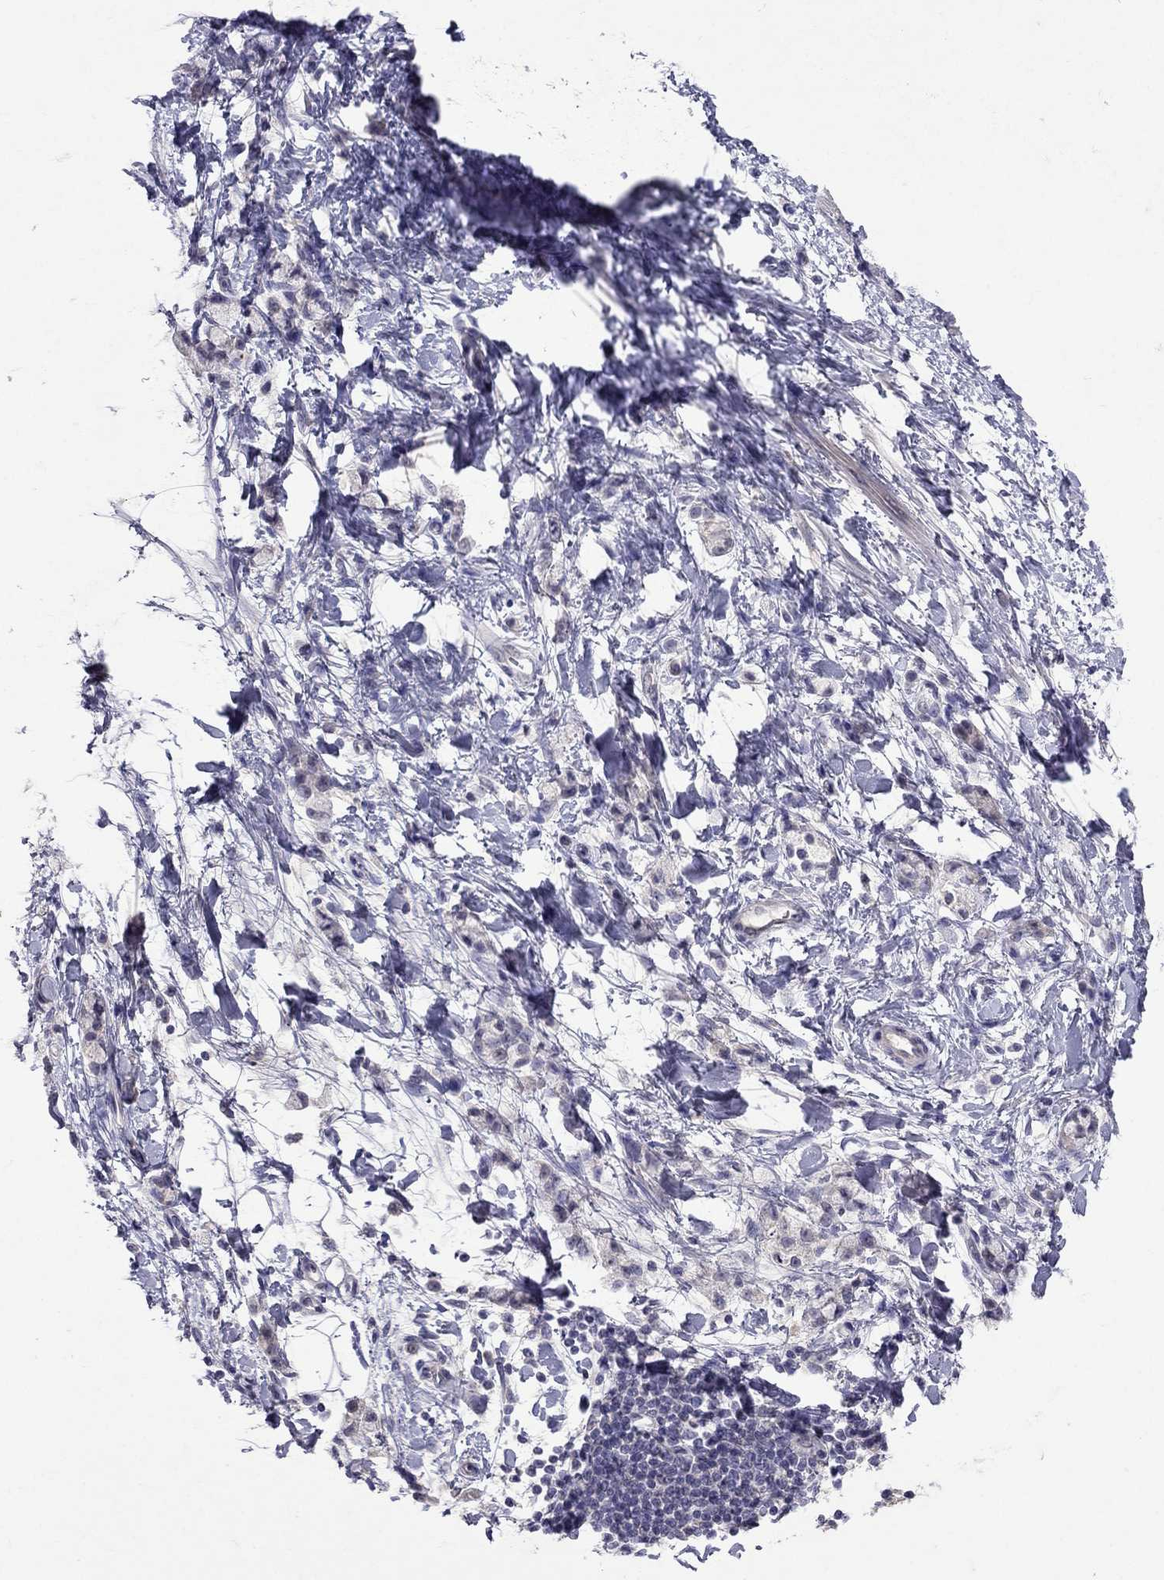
{"staining": {"intensity": "negative", "quantity": "none", "location": "none"}, "tissue": "stomach cancer", "cell_type": "Tumor cells", "image_type": "cancer", "snomed": [{"axis": "morphology", "description": "Adenocarcinoma, NOS"}, {"axis": "topography", "description": "Stomach"}], "caption": "This is a image of immunohistochemistry (IHC) staining of adenocarcinoma (stomach), which shows no staining in tumor cells.", "gene": "FST", "patient": {"sex": "male", "age": 58}}